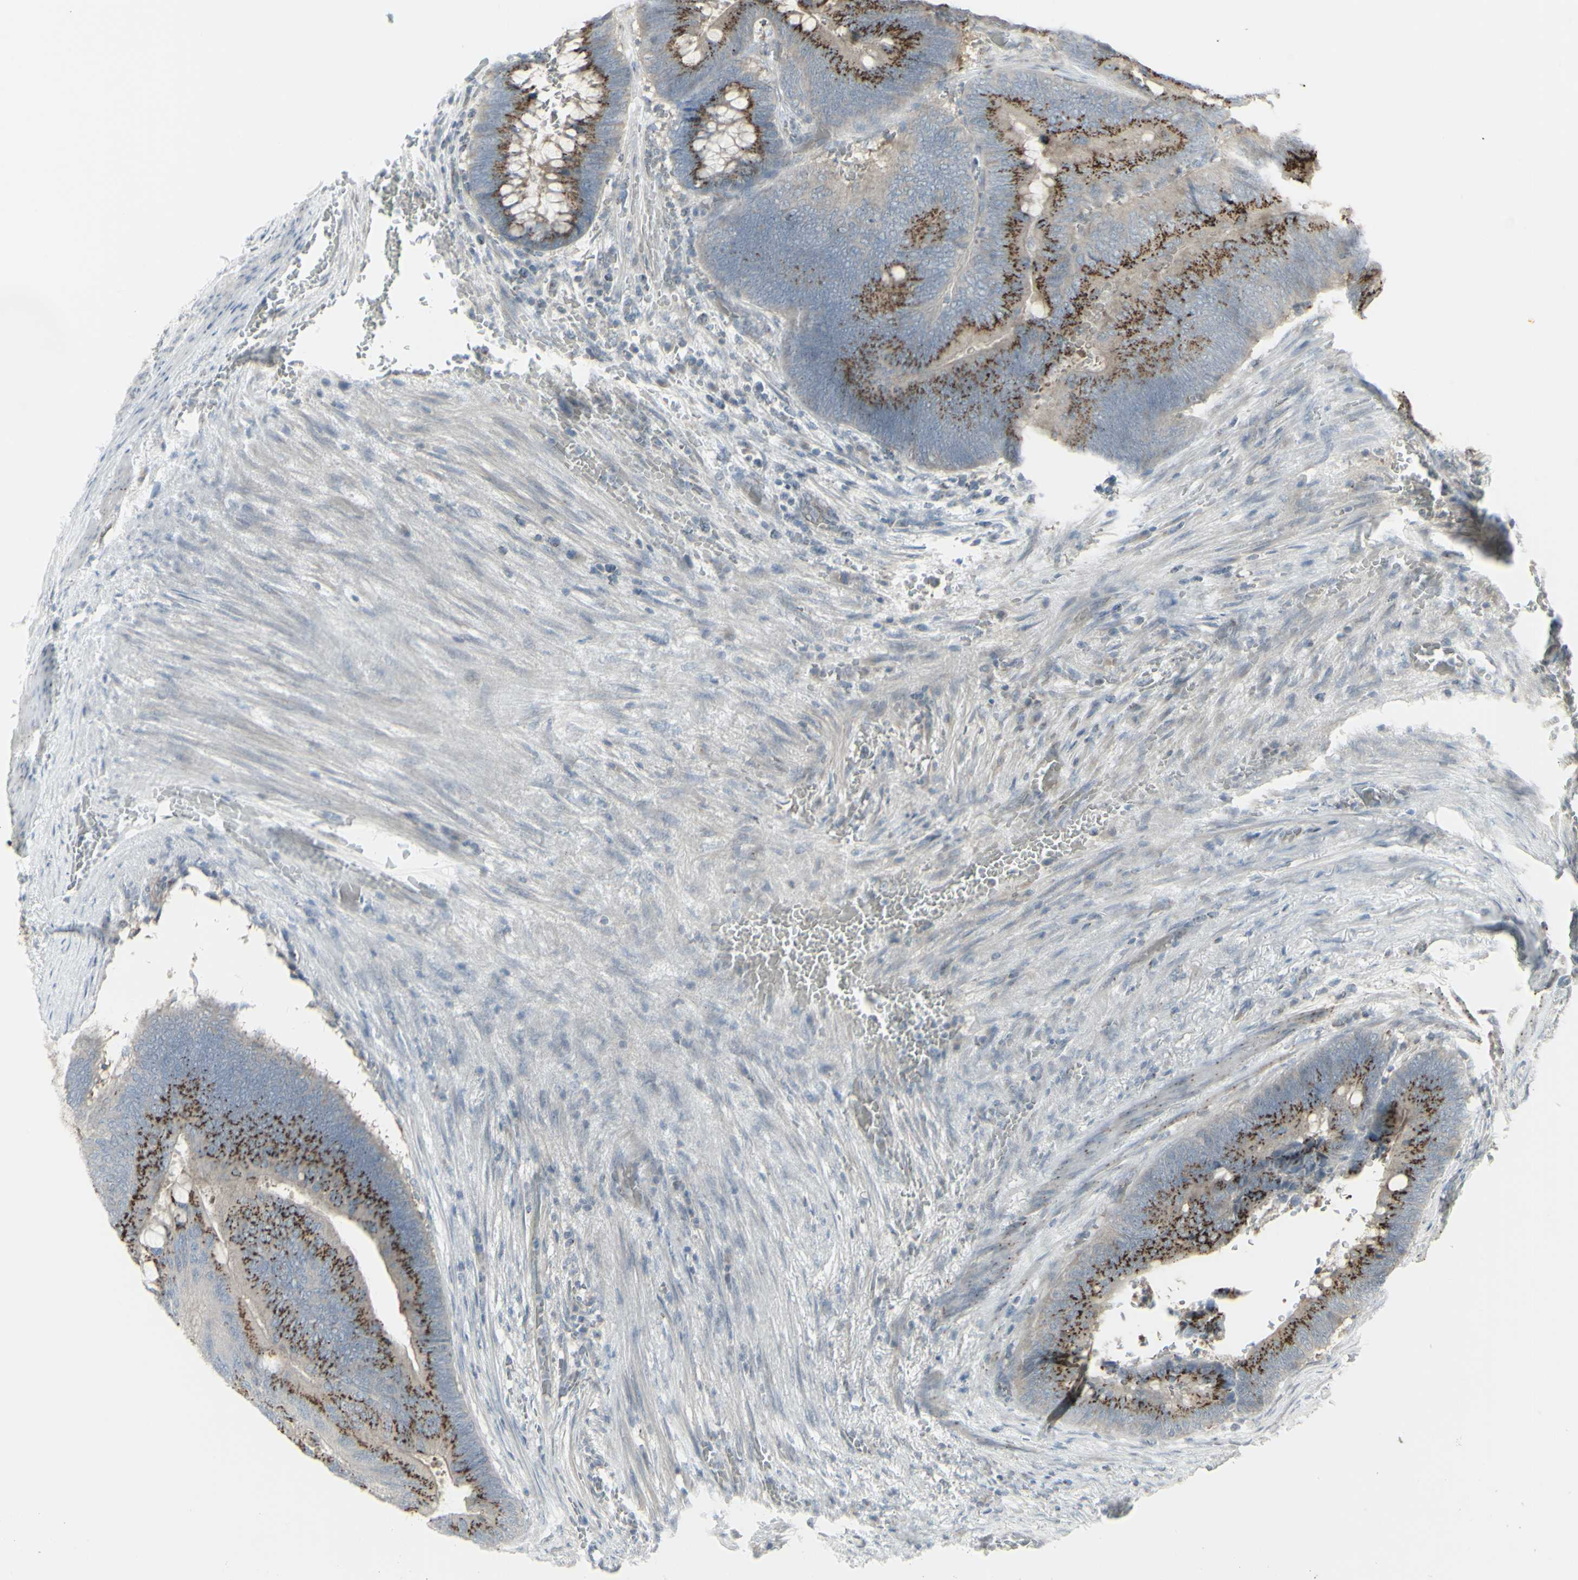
{"staining": {"intensity": "moderate", "quantity": "25%-75%", "location": "cytoplasmic/membranous"}, "tissue": "colorectal cancer", "cell_type": "Tumor cells", "image_type": "cancer", "snomed": [{"axis": "morphology", "description": "Normal tissue, NOS"}, {"axis": "morphology", "description": "Adenocarcinoma, NOS"}, {"axis": "topography", "description": "Rectum"}, {"axis": "topography", "description": "Peripheral nerve tissue"}], "caption": "Protein staining reveals moderate cytoplasmic/membranous positivity in about 25%-75% of tumor cells in colorectal cancer (adenocarcinoma). The protein is stained brown, and the nuclei are stained in blue (DAB (3,3'-diaminobenzidine) IHC with brightfield microscopy, high magnification).", "gene": "GALNT6", "patient": {"sex": "male", "age": 92}}